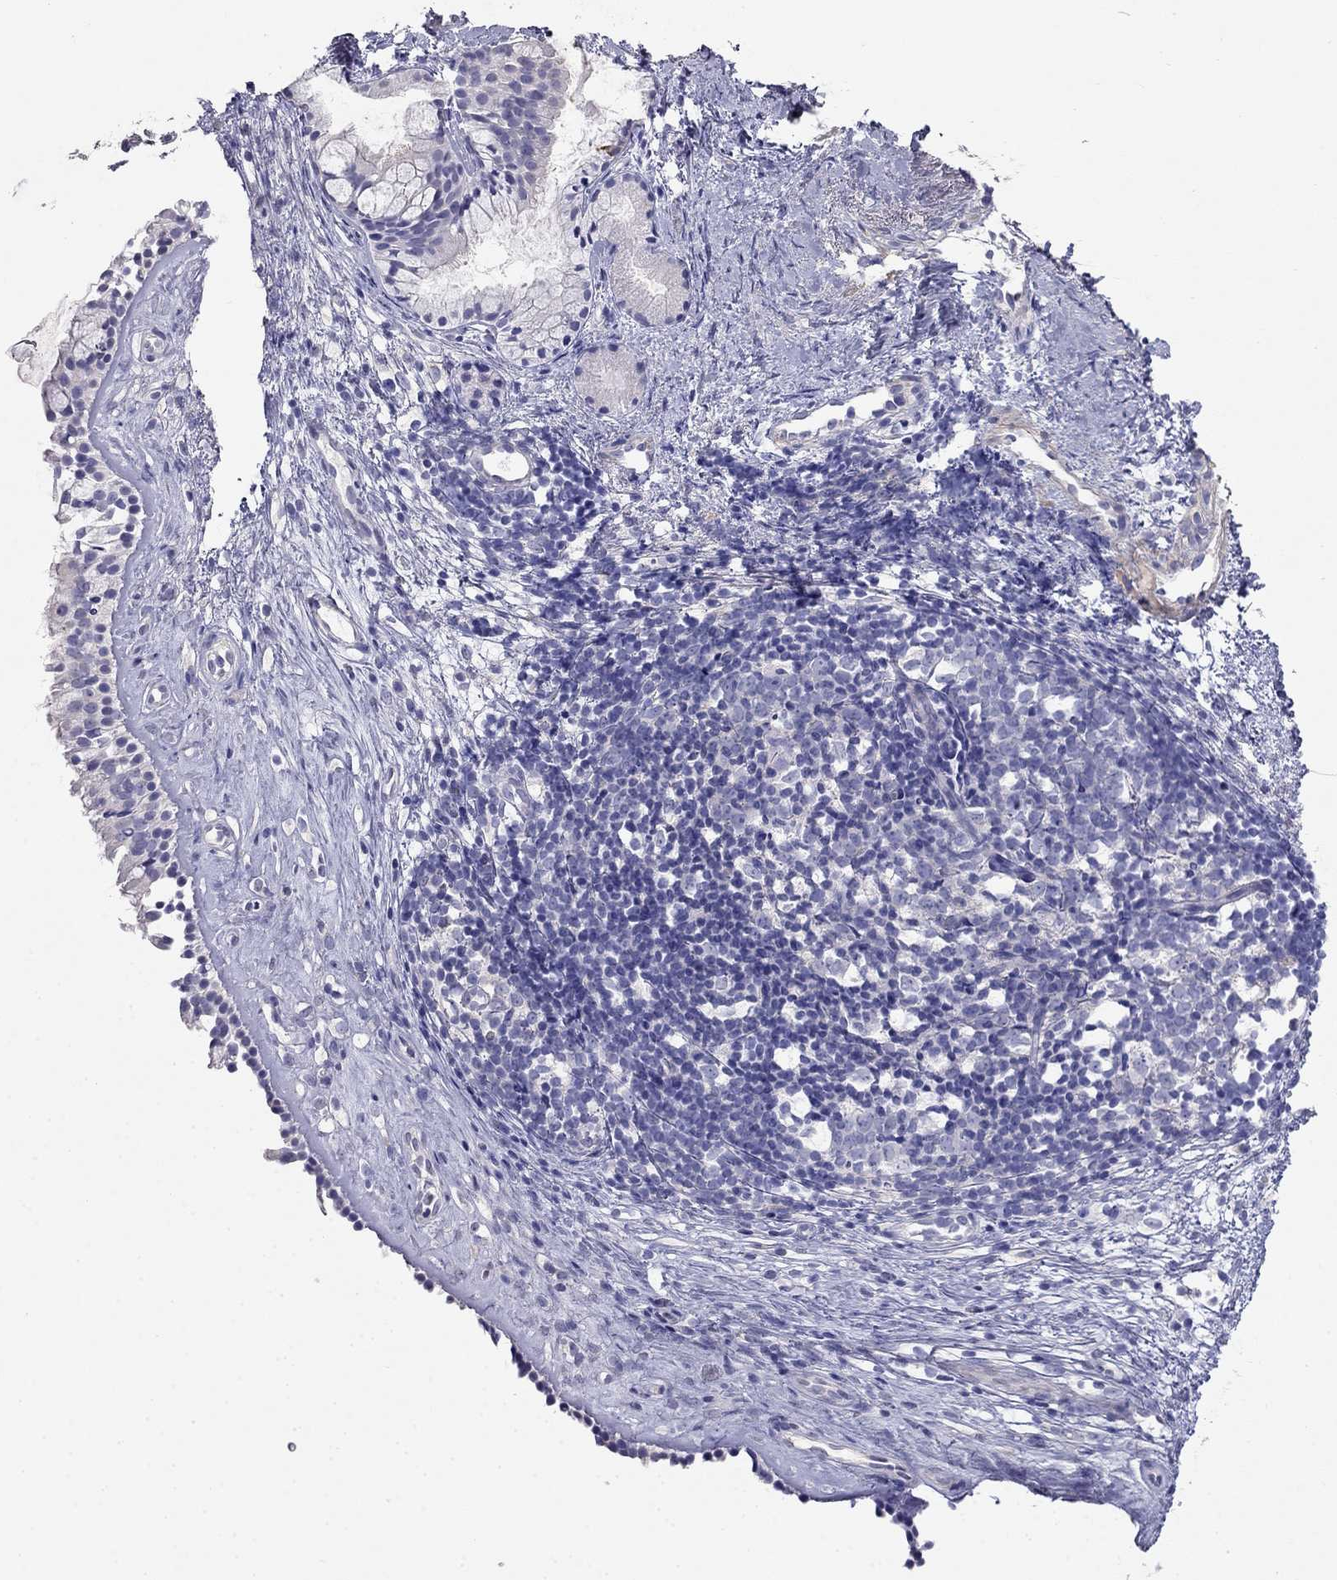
{"staining": {"intensity": "negative", "quantity": "none", "location": "none"}, "tissue": "nasopharynx", "cell_type": "Respiratory epithelial cells", "image_type": "normal", "snomed": [{"axis": "morphology", "description": "Normal tissue, NOS"}, {"axis": "topography", "description": "Nasopharynx"}], "caption": "Histopathology image shows no protein expression in respiratory epithelial cells of normal nasopharynx.", "gene": "LY6H", "patient": {"sex": "female", "age": 52}}